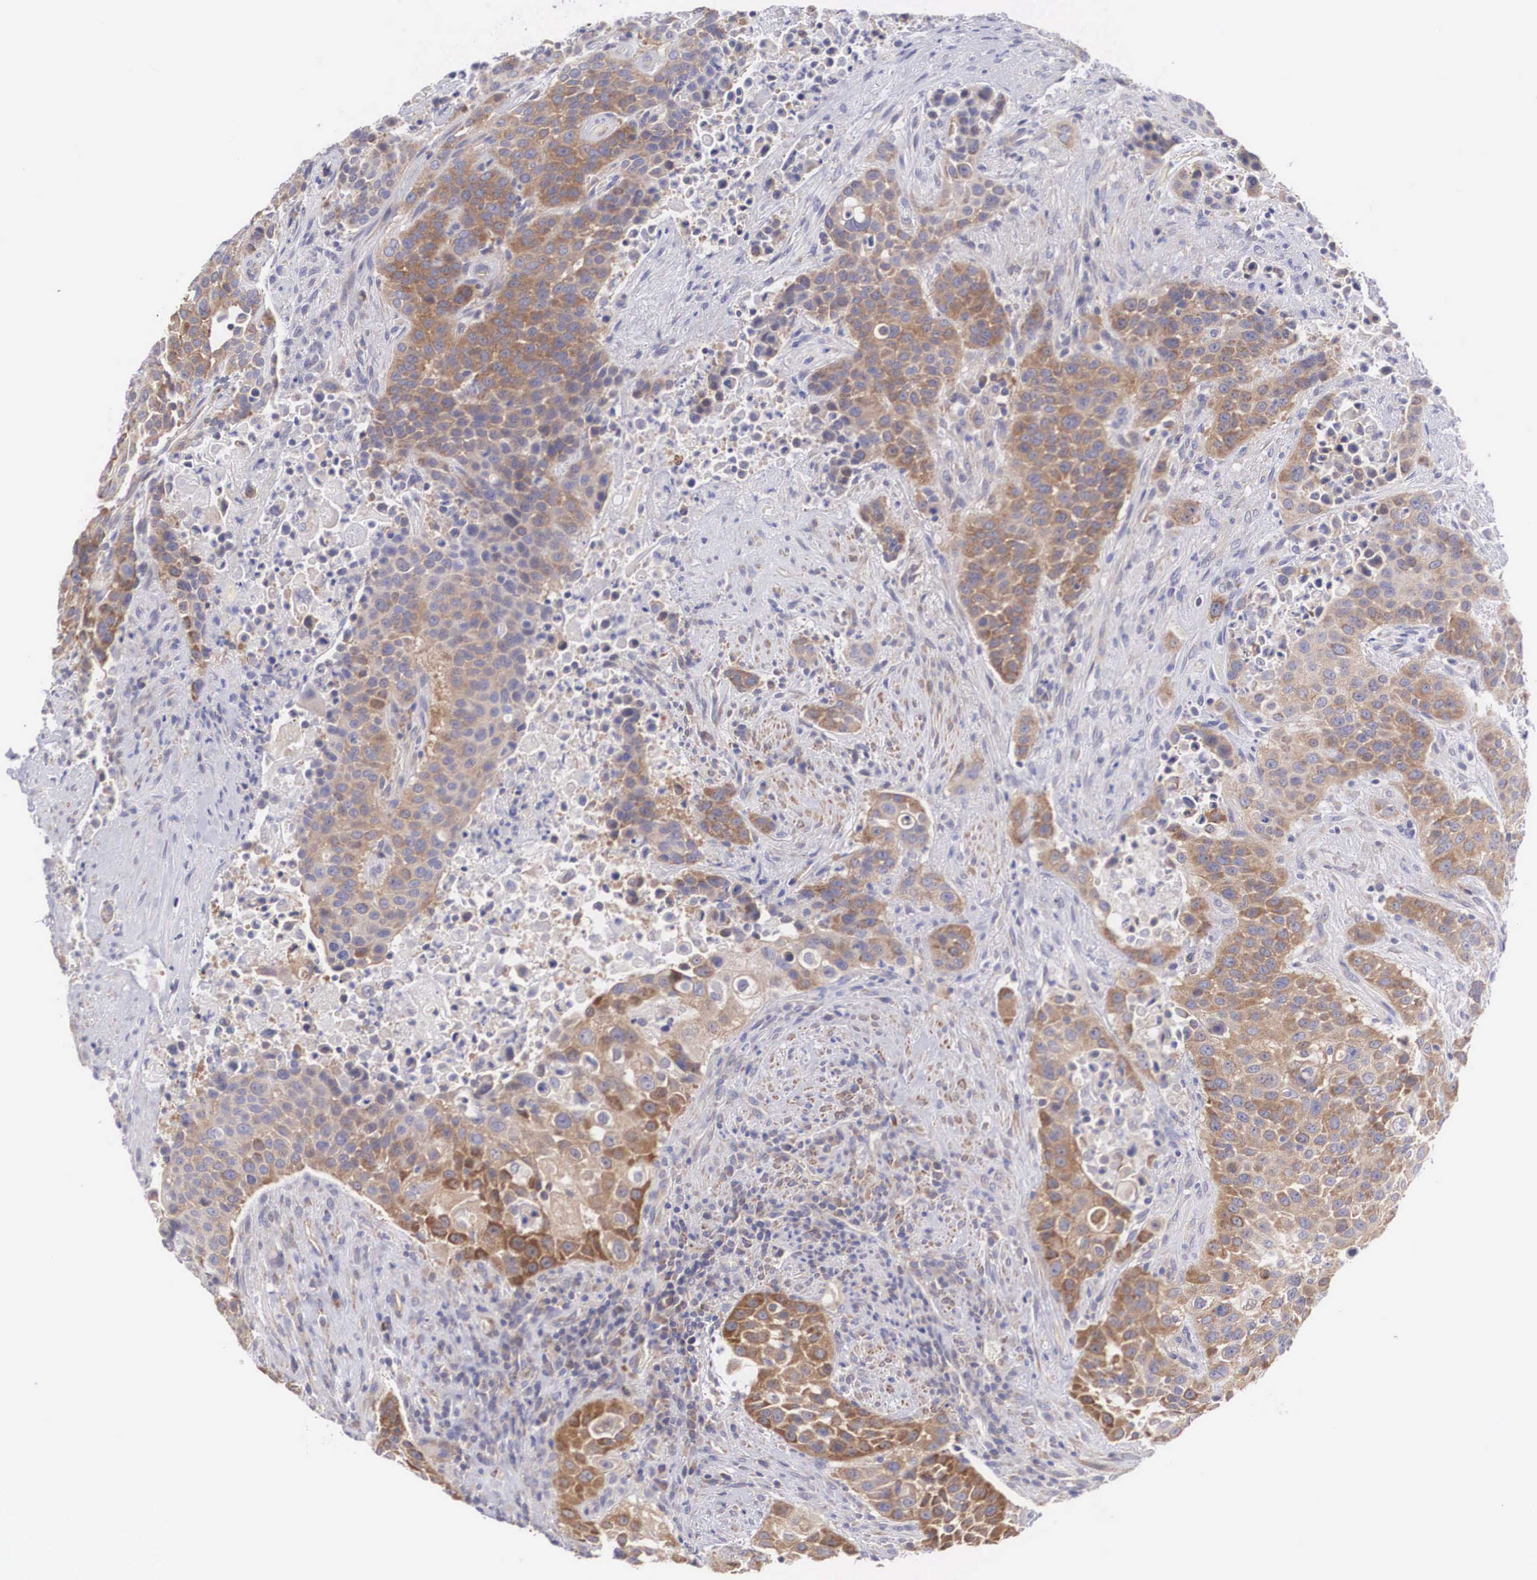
{"staining": {"intensity": "strong", "quantity": ">75%", "location": "cytoplasmic/membranous"}, "tissue": "urothelial cancer", "cell_type": "Tumor cells", "image_type": "cancer", "snomed": [{"axis": "morphology", "description": "Urothelial carcinoma, High grade"}, {"axis": "topography", "description": "Urinary bladder"}], "caption": "IHC histopathology image of human high-grade urothelial carcinoma stained for a protein (brown), which shows high levels of strong cytoplasmic/membranous expression in about >75% of tumor cells.", "gene": "TXLNG", "patient": {"sex": "male", "age": 74}}